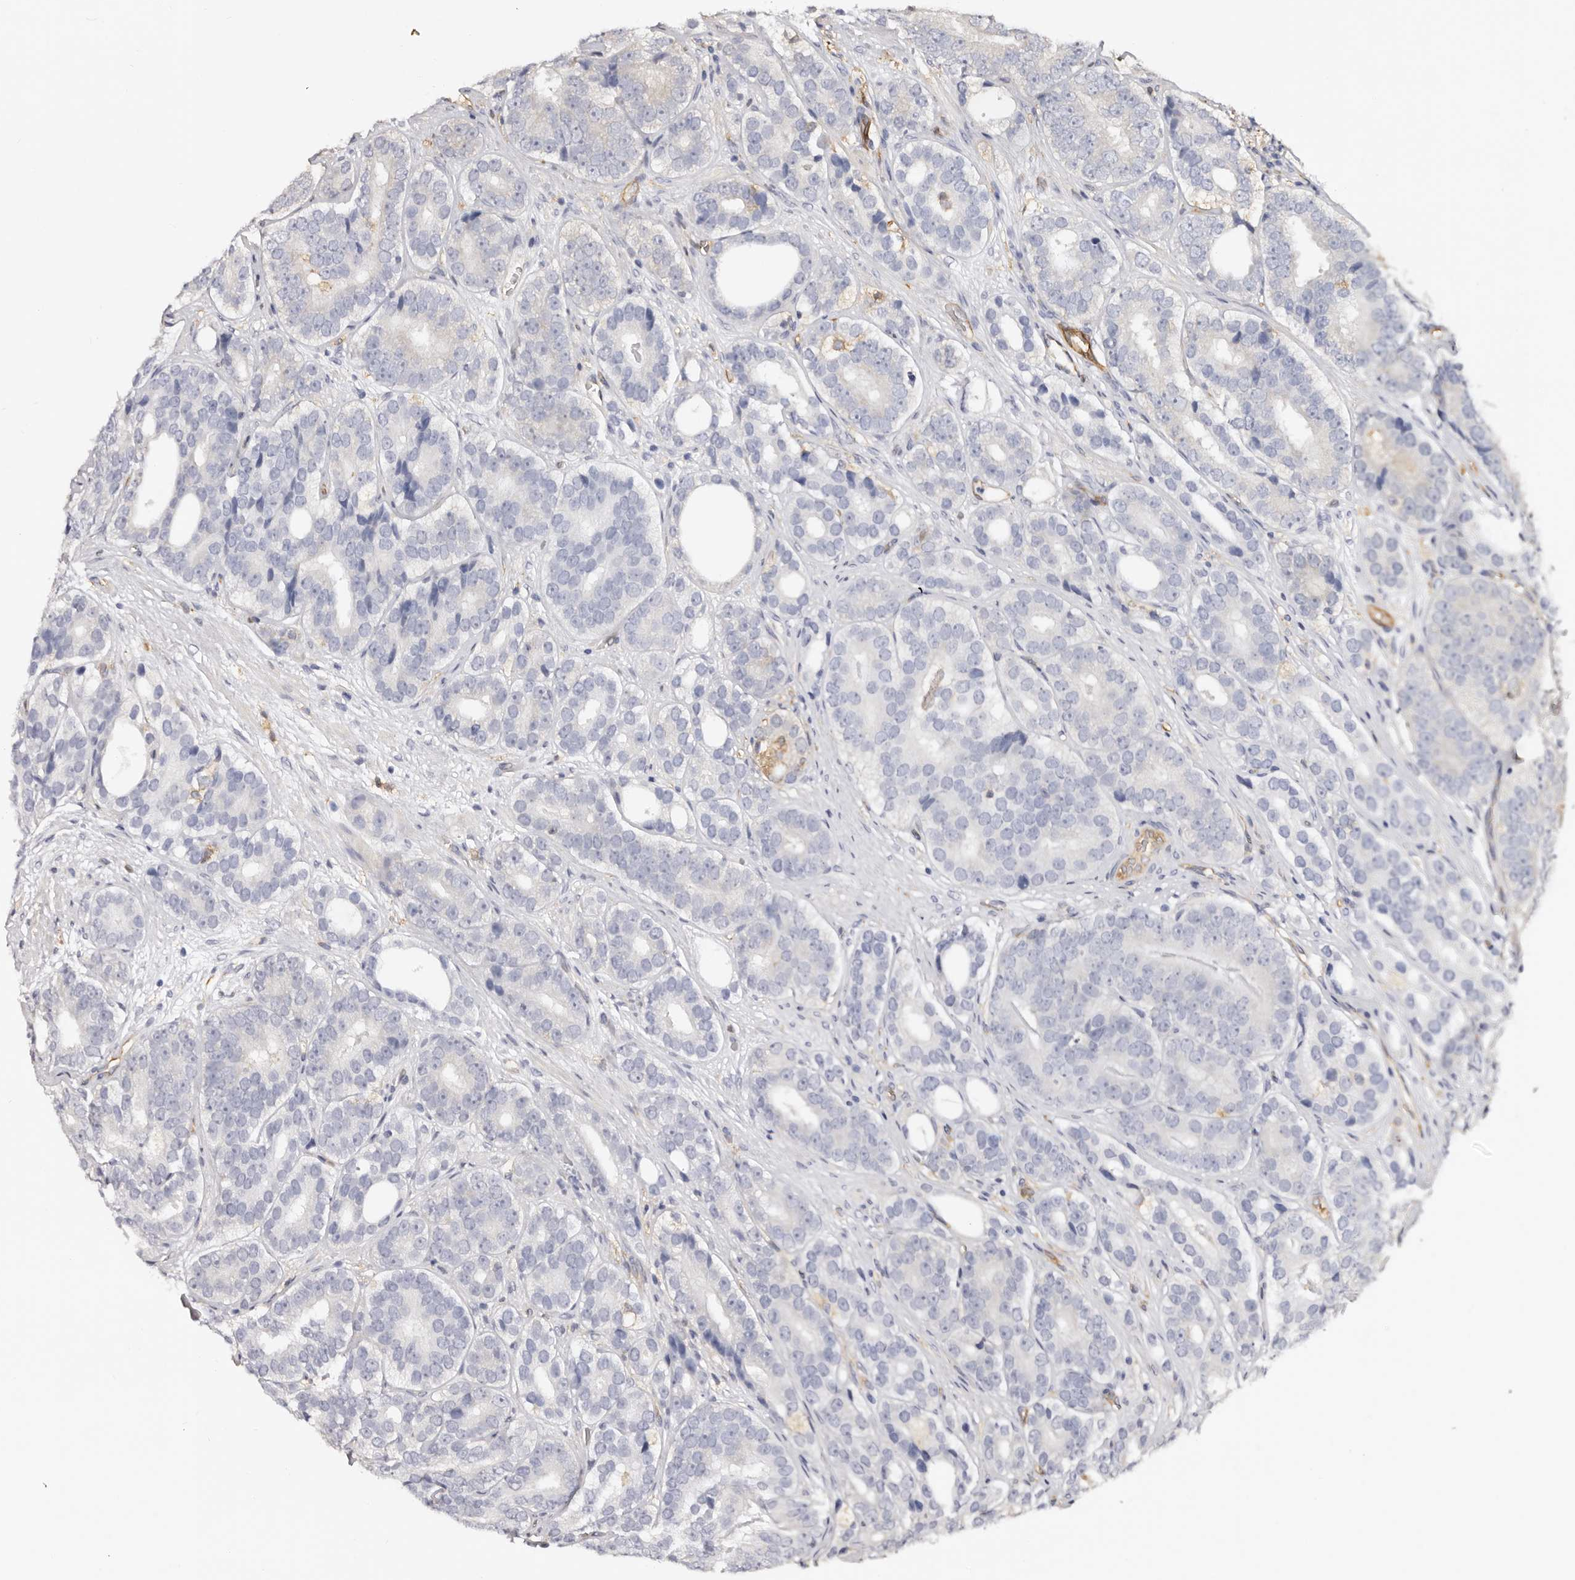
{"staining": {"intensity": "weak", "quantity": "<25%", "location": "cytoplasmic/membranous"}, "tissue": "prostate cancer", "cell_type": "Tumor cells", "image_type": "cancer", "snomed": [{"axis": "morphology", "description": "Adenocarcinoma, High grade"}, {"axis": "topography", "description": "Prostate"}], "caption": "There is no significant expression in tumor cells of prostate cancer.", "gene": "LAP3", "patient": {"sex": "male", "age": 56}}